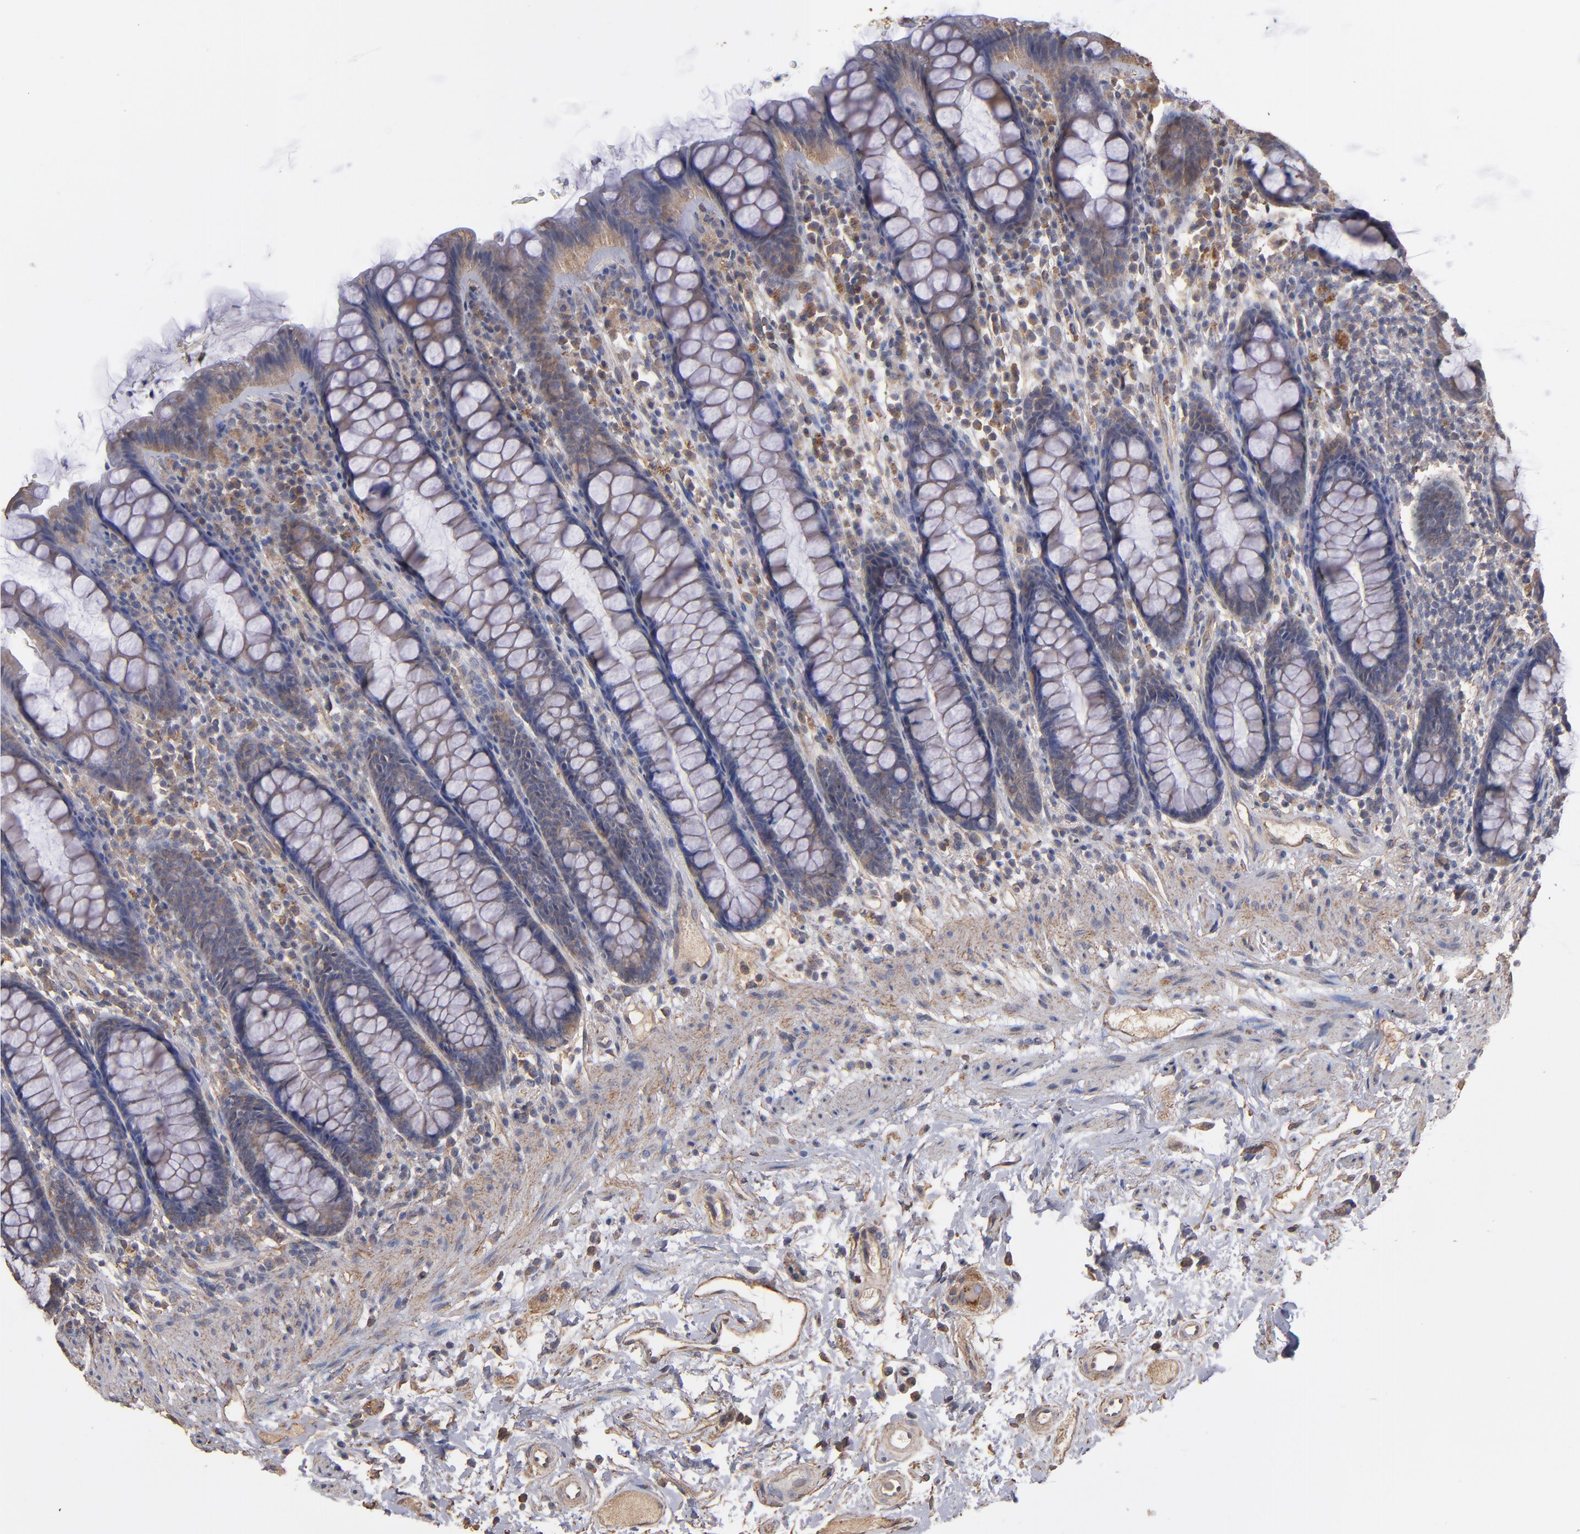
{"staining": {"intensity": "moderate", "quantity": ">75%", "location": "cytoplasmic/membranous"}, "tissue": "rectum", "cell_type": "Glandular cells", "image_type": "normal", "snomed": [{"axis": "morphology", "description": "Normal tissue, NOS"}, {"axis": "topography", "description": "Rectum"}], "caption": "Human rectum stained for a protein (brown) displays moderate cytoplasmic/membranous positive staining in approximately >75% of glandular cells.", "gene": "DMD", "patient": {"sex": "male", "age": 92}}